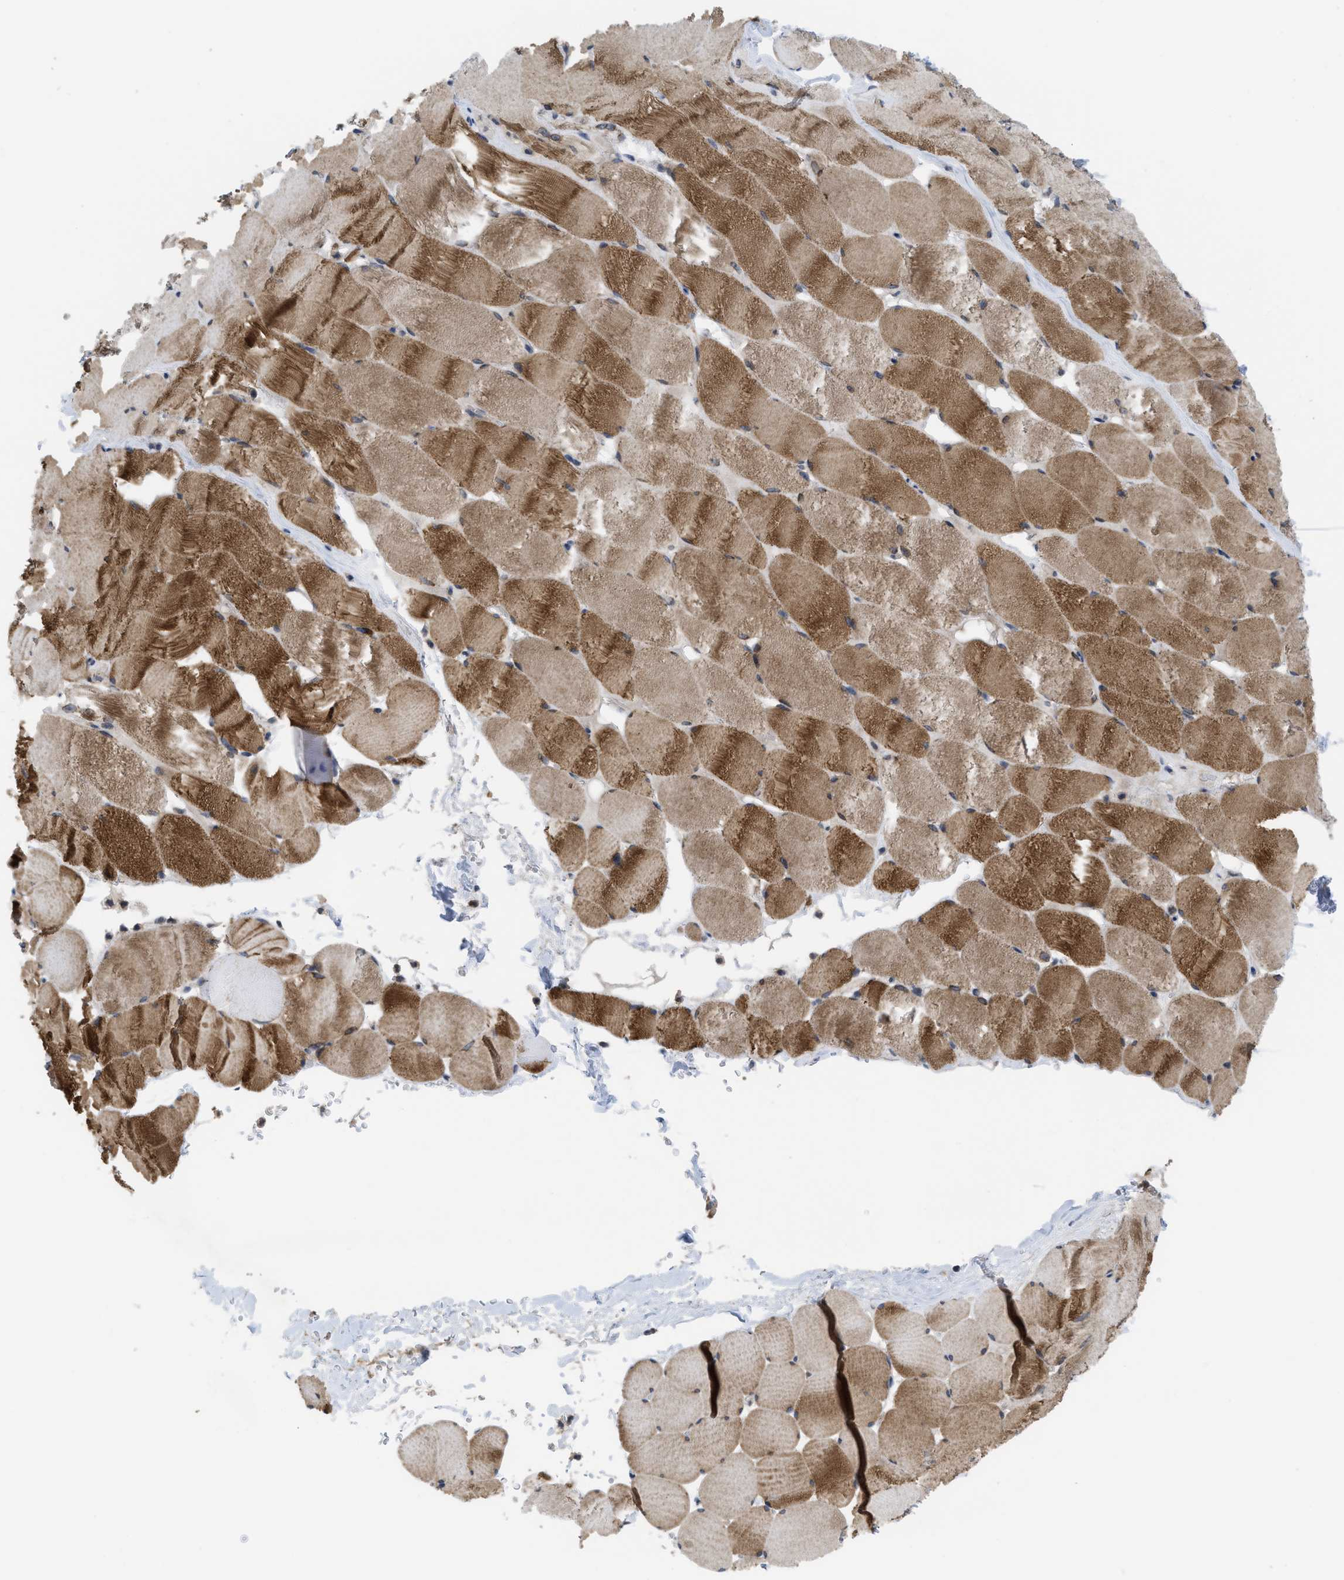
{"staining": {"intensity": "moderate", "quantity": "25%-75%", "location": "cytoplasmic/membranous"}, "tissue": "skeletal muscle", "cell_type": "Myocytes", "image_type": "normal", "snomed": [{"axis": "morphology", "description": "Normal tissue, NOS"}, {"axis": "topography", "description": "Skeletal muscle"}], "caption": "The immunohistochemical stain shows moderate cytoplasmic/membranous positivity in myocytes of benign skeletal muscle. The staining is performed using DAB (3,3'-diaminobenzidine) brown chromogen to label protein expression. The nuclei are counter-stained blue using hematoxylin.", "gene": "LDAF1", "patient": {"sex": "male", "age": 62}}